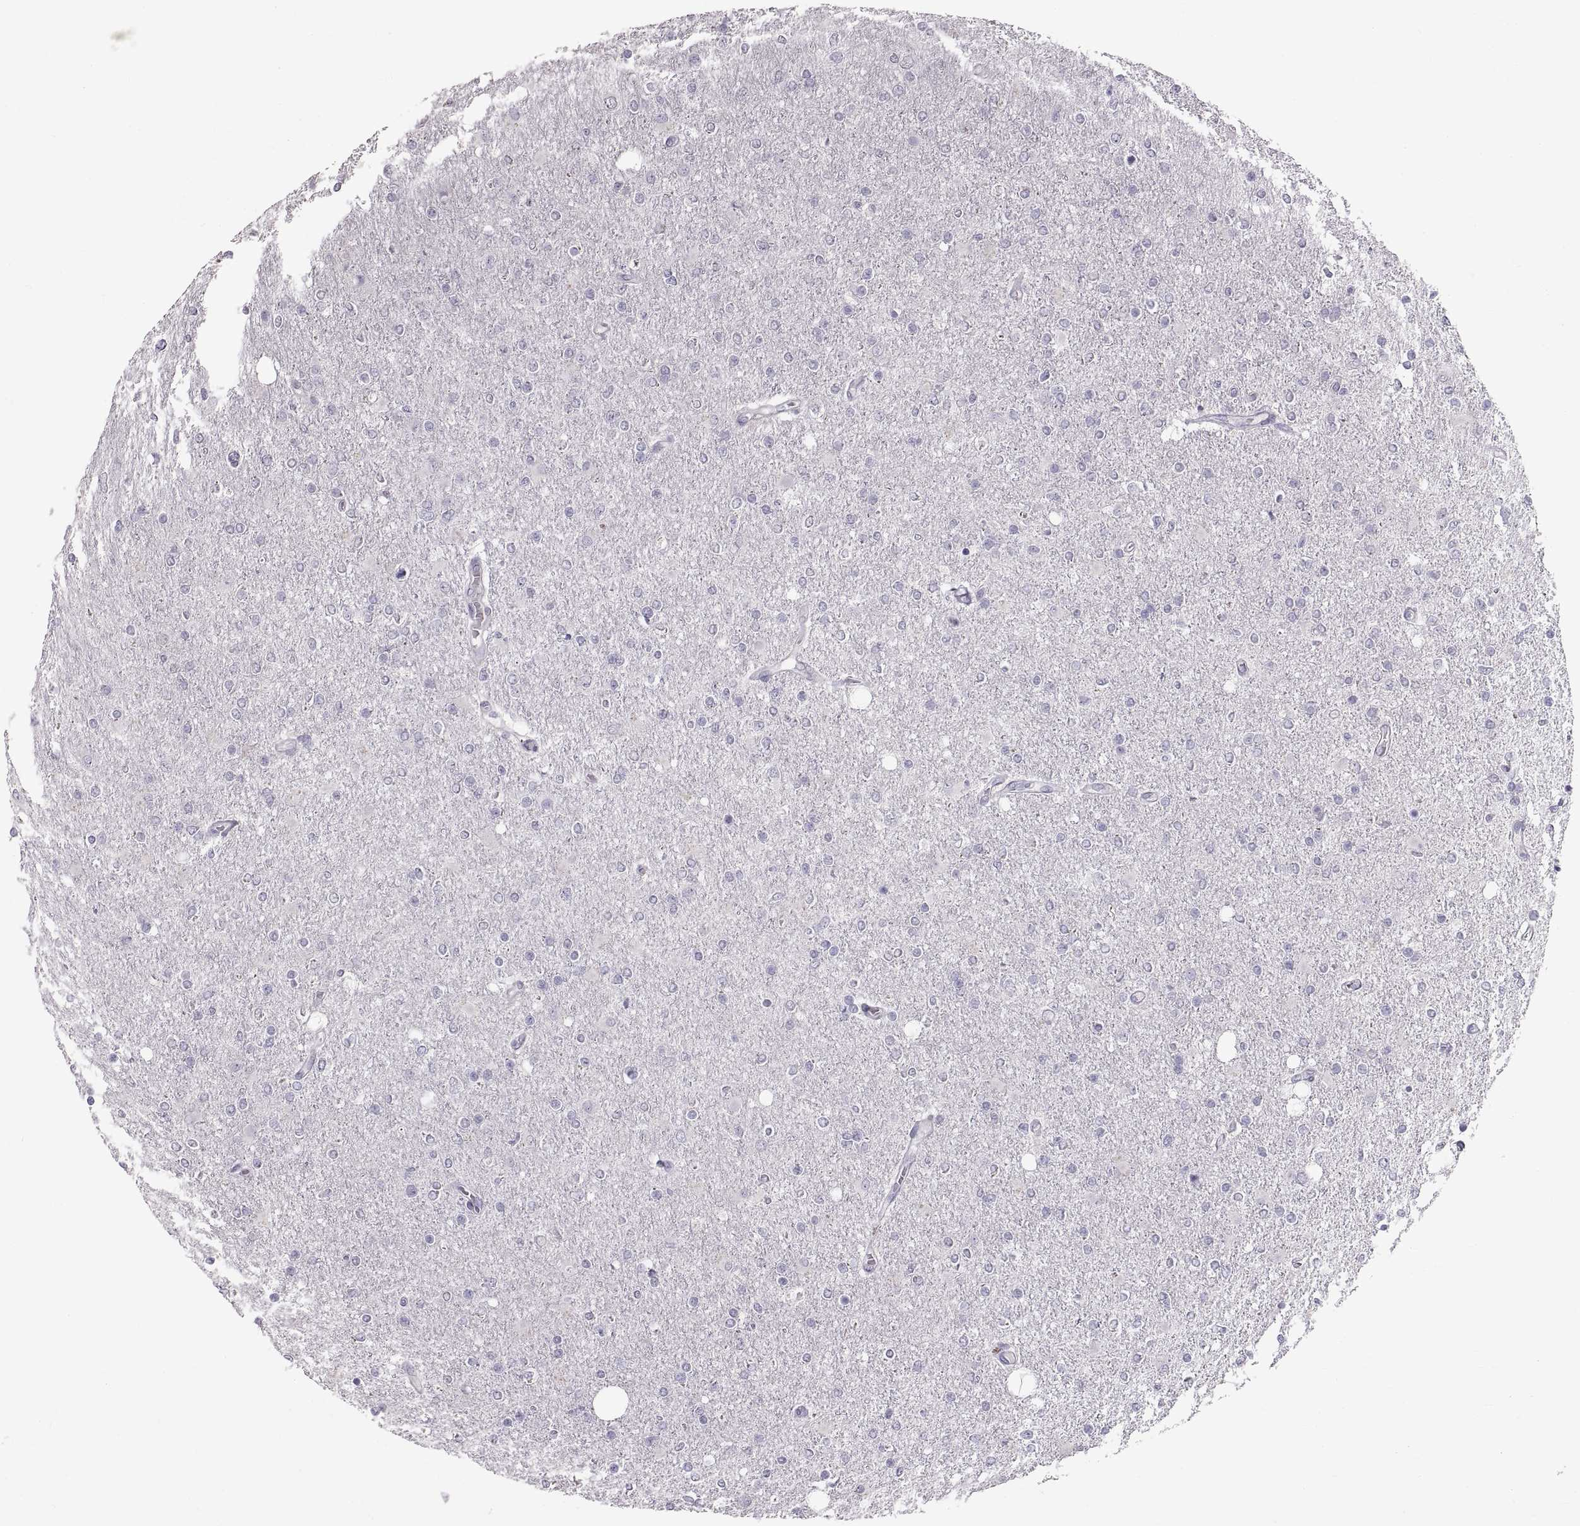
{"staining": {"intensity": "negative", "quantity": "none", "location": "none"}, "tissue": "glioma", "cell_type": "Tumor cells", "image_type": "cancer", "snomed": [{"axis": "morphology", "description": "Glioma, malignant, High grade"}, {"axis": "topography", "description": "Cerebral cortex"}], "caption": "Tumor cells are negative for brown protein staining in high-grade glioma (malignant).", "gene": "WBP2NL", "patient": {"sex": "male", "age": 70}}